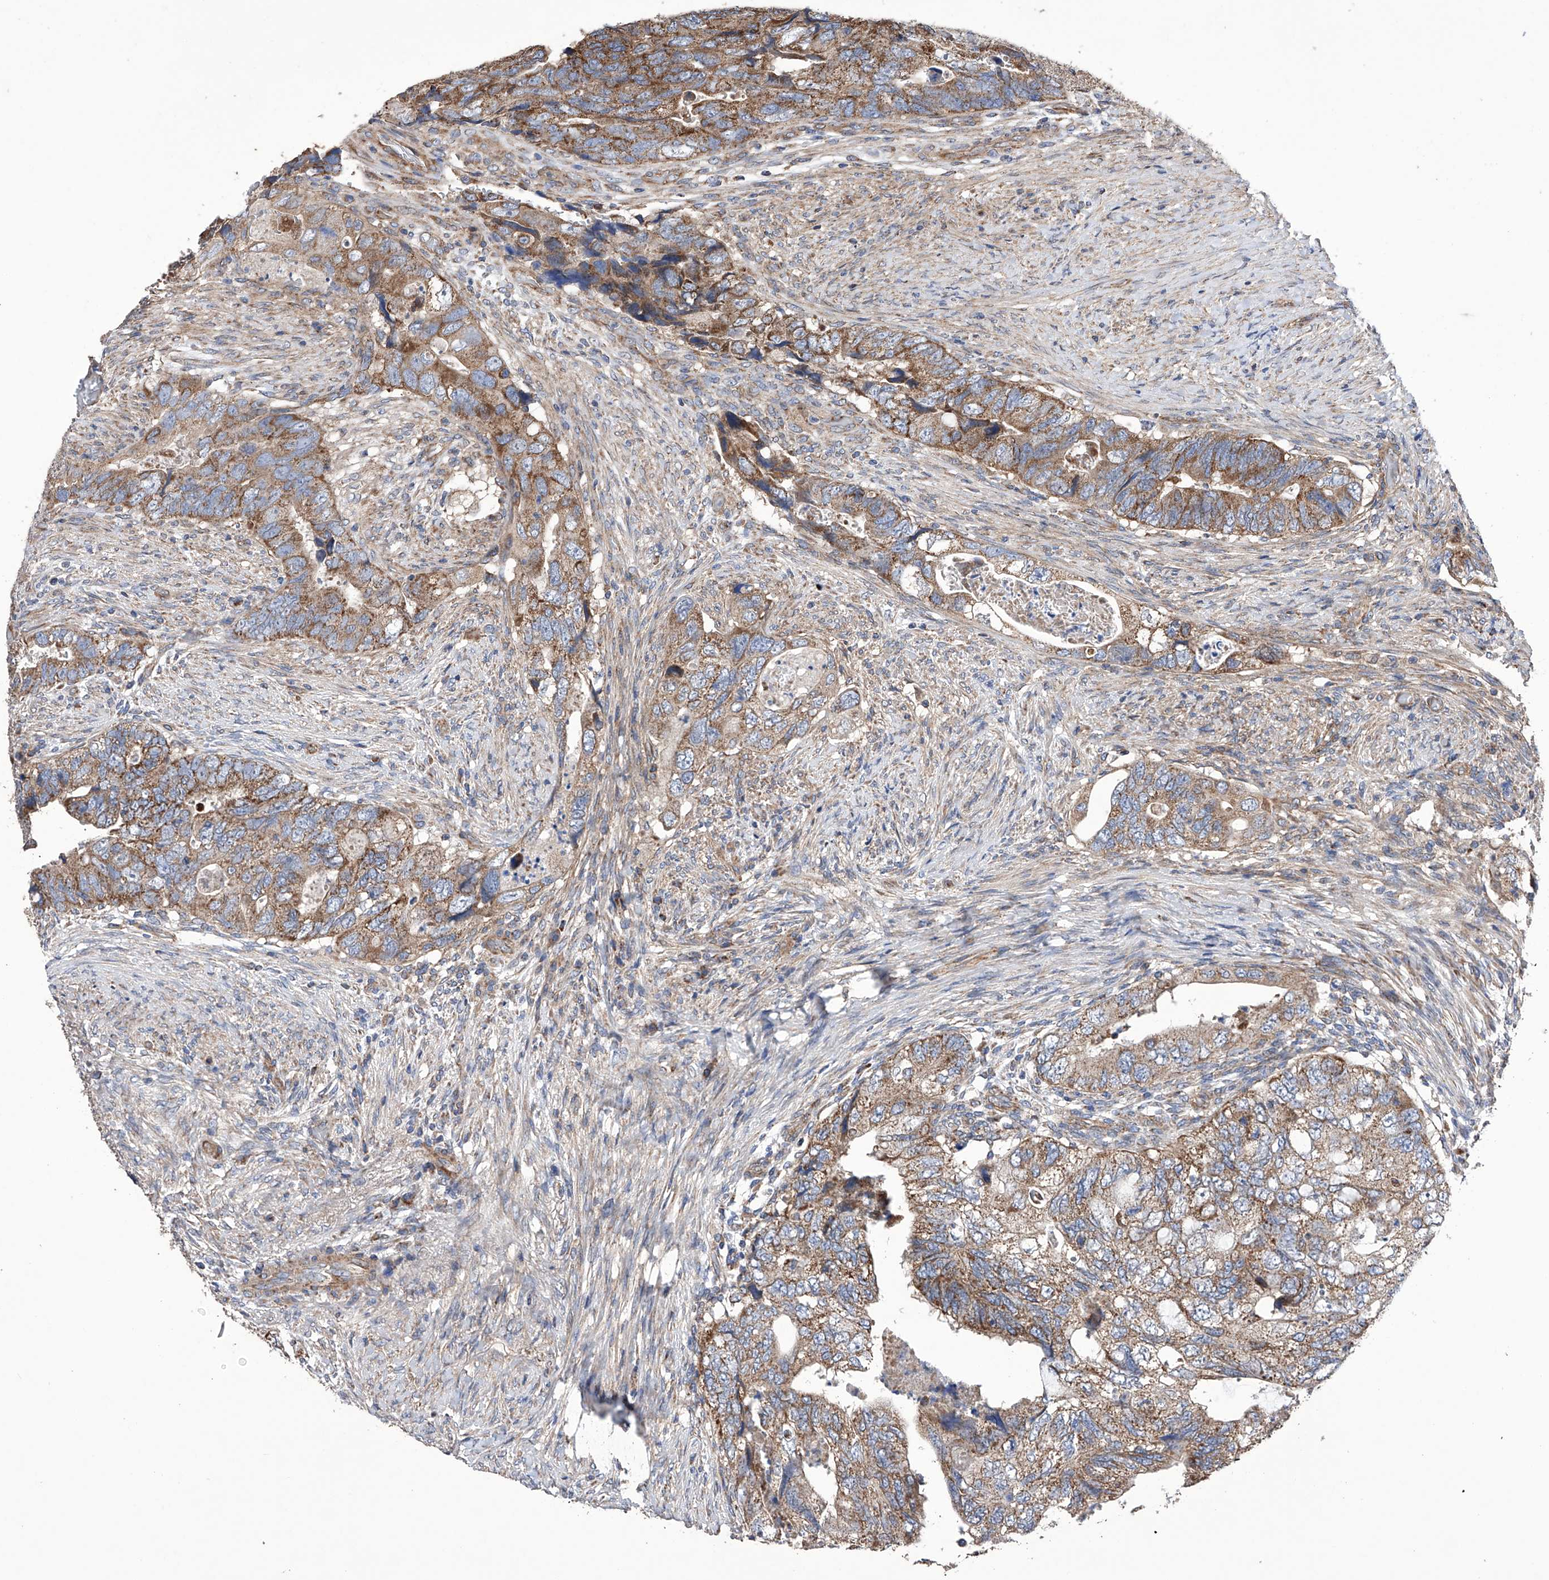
{"staining": {"intensity": "moderate", "quantity": ">75%", "location": "cytoplasmic/membranous"}, "tissue": "colorectal cancer", "cell_type": "Tumor cells", "image_type": "cancer", "snomed": [{"axis": "morphology", "description": "Adenocarcinoma, NOS"}, {"axis": "topography", "description": "Rectum"}], "caption": "Tumor cells exhibit medium levels of moderate cytoplasmic/membranous expression in about >75% of cells in human colorectal adenocarcinoma.", "gene": "EFCAB2", "patient": {"sex": "male", "age": 63}}